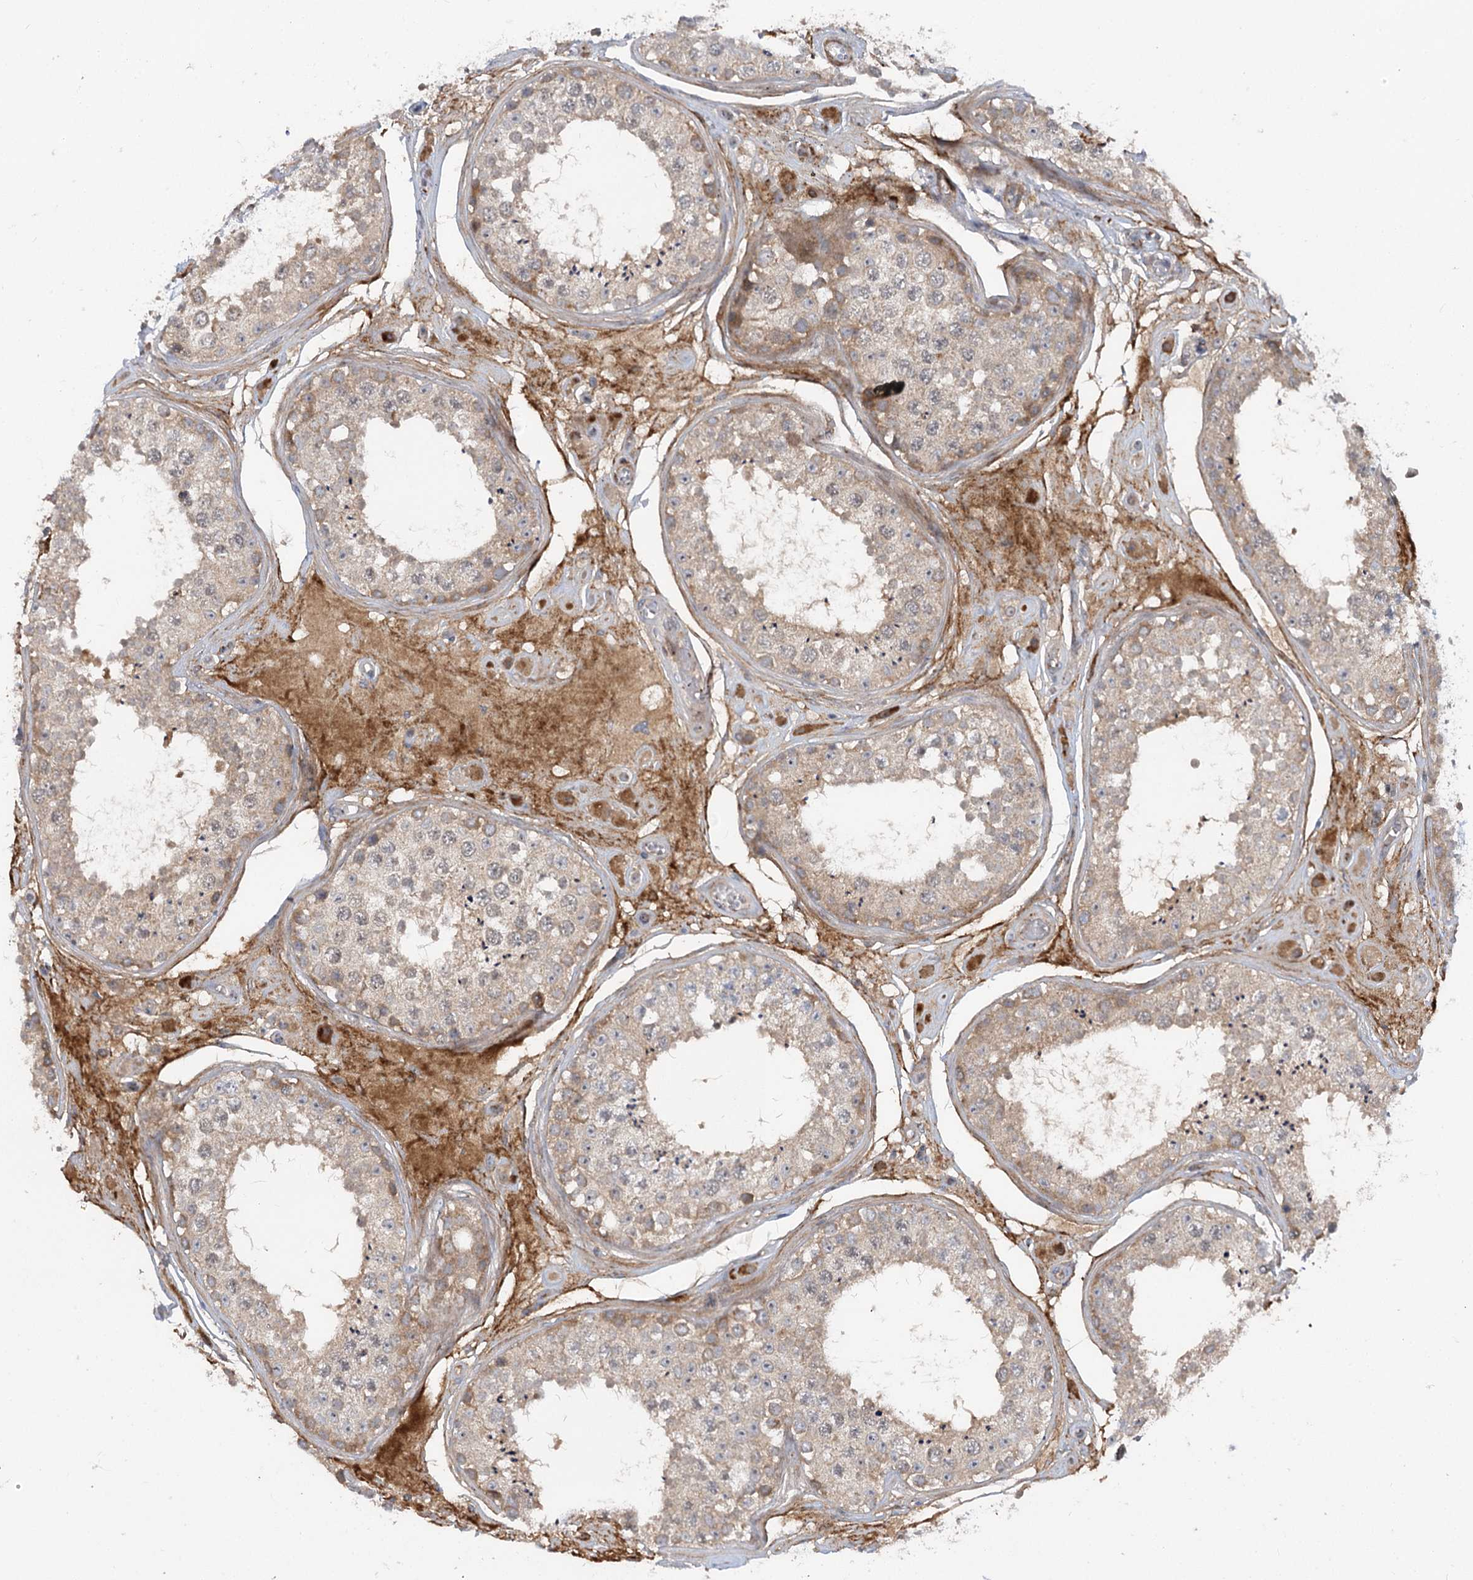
{"staining": {"intensity": "weak", "quantity": ">75%", "location": "cytoplasmic/membranous"}, "tissue": "testis", "cell_type": "Cells in seminiferous ducts", "image_type": "normal", "snomed": [{"axis": "morphology", "description": "Normal tissue, NOS"}, {"axis": "topography", "description": "Testis"}], "caption": "Immunohistochemistry image of normal testis: testis stained using IHC shows low levels of weak protein expression localized specifically in the cytoplasmic/membranous of cells in seminiferous ducts, appearing as a cytoplasmic/membranous brown color.", "gene": "FGF19", "patient": {"sex": "male", "age": 25}}